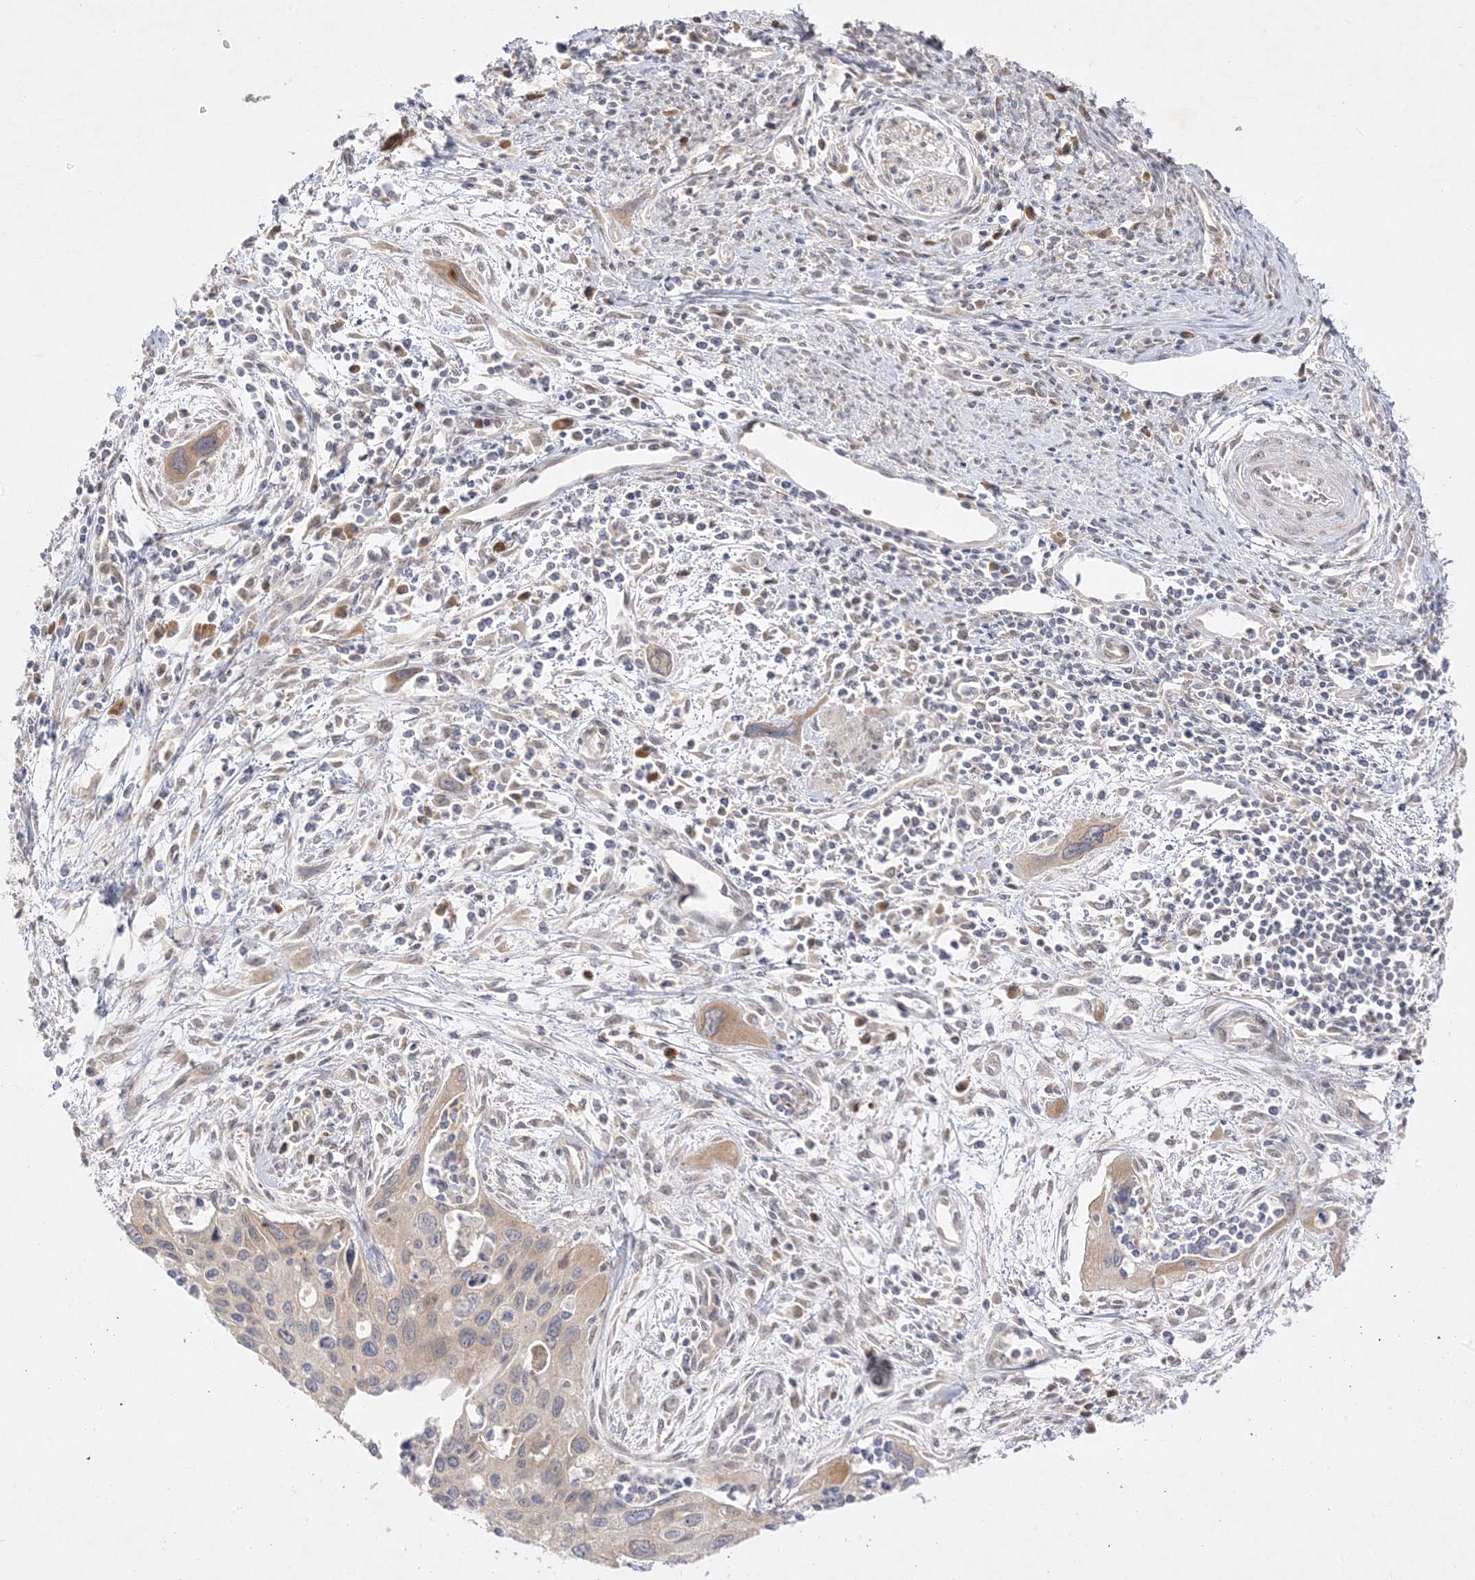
{"staining": {"intensity": "weak", "quantity": "<25%", "location": "cytoplasmic/membranous"}, "tissue": "cervical cancer", "cell_type": "Tumor cells", "image_type": "cancer", "snomed": [{"axis": "morphology", "description": "Squamous cell carcinoma, NOS"}, {"axis": "topography", "description": "Cervix"}], "caption": "Immunohistochemical staining of cervical squamous cell carcinoma demonstrates no significant positivity in tumor cells.", "gene": "C2CD2", "patient": {"sex": "female", "age": 55}}